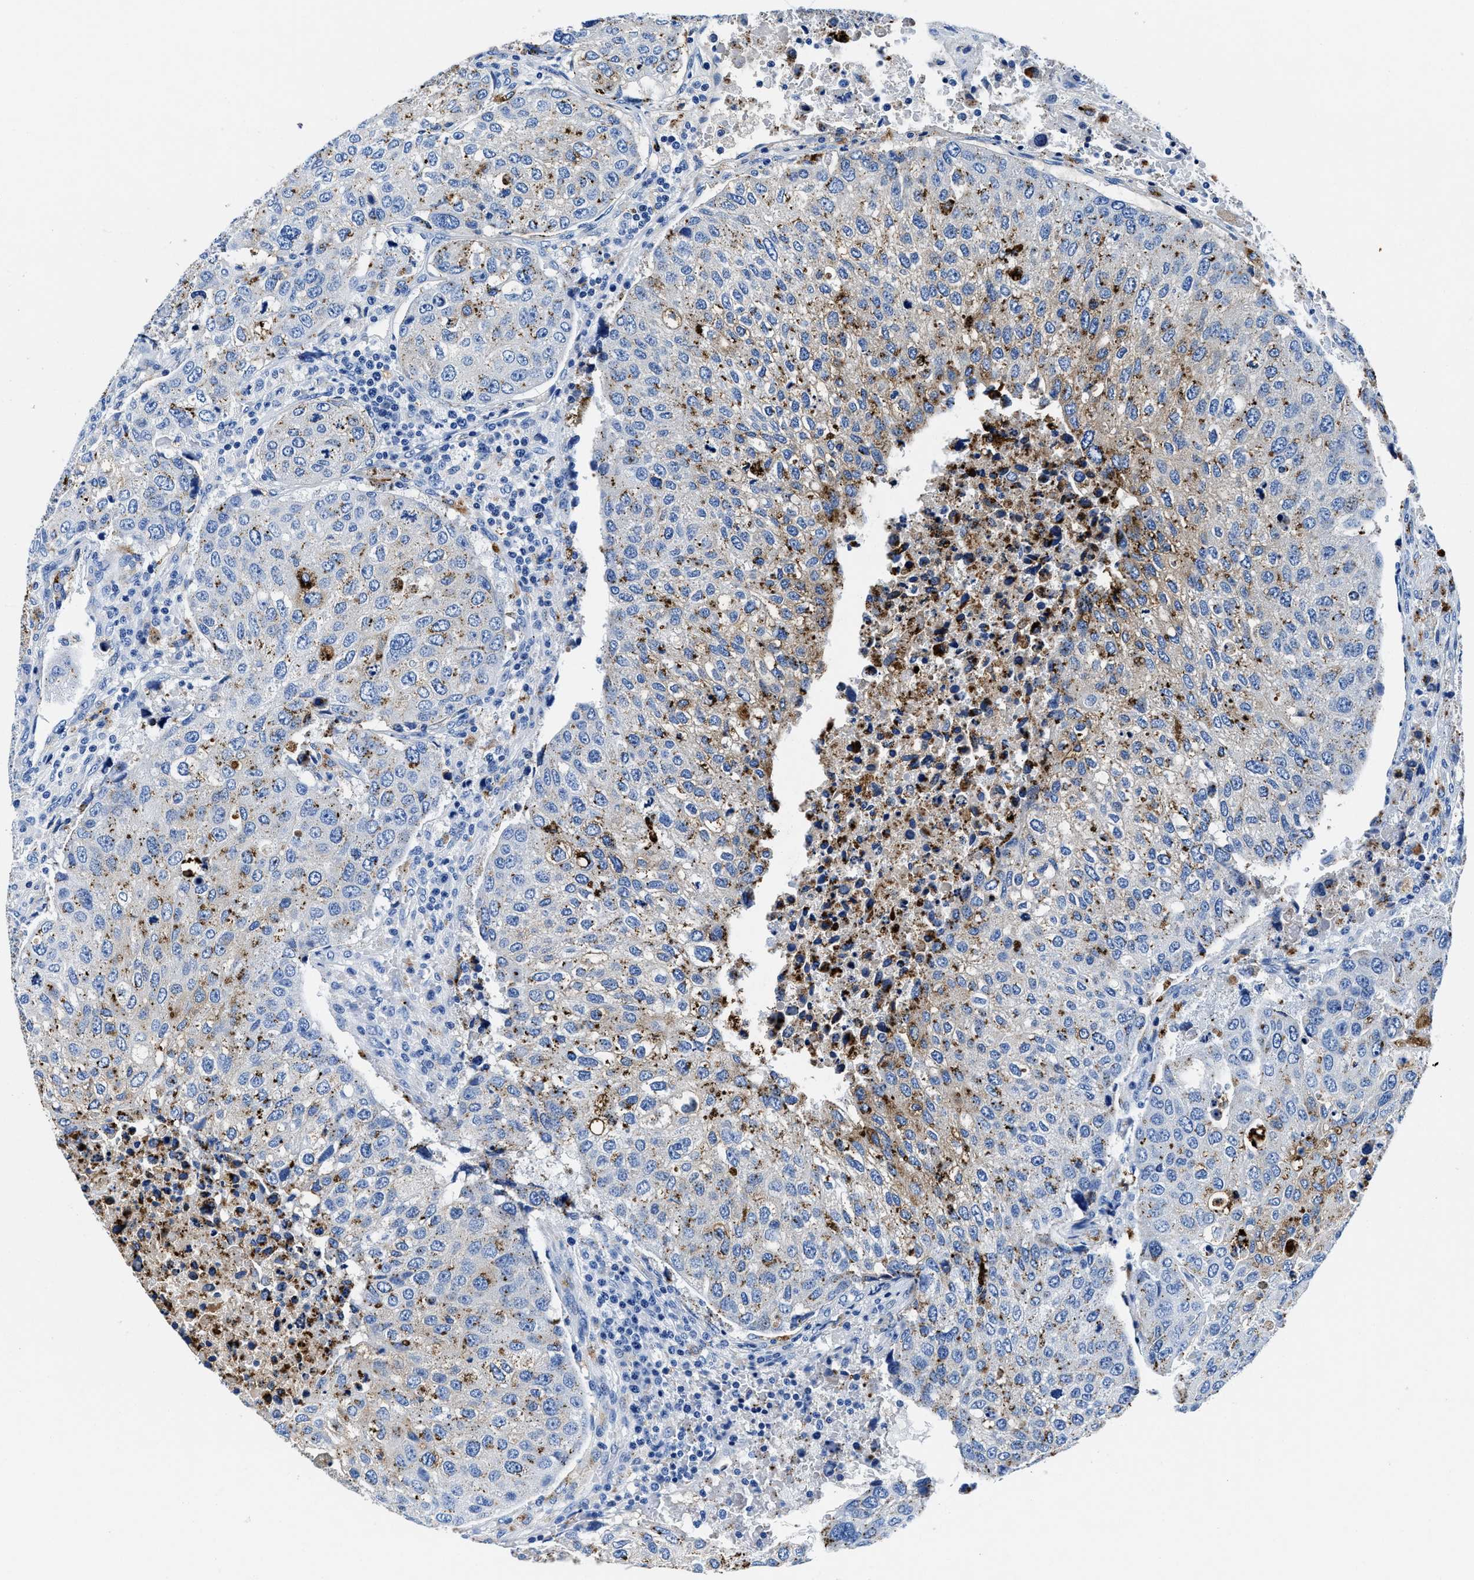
{"staining": {"intensity": "moderate", "quantity": "<25%", "location": "cytoplasmic/membranous"}, "tissue": "urothelial cancer", "cell_type": "Tumor cells", "image_type": "cancer", "snomed": [{"axis": "morphology", "description": "Urothelial carcinoma, High grade"}, {"axis": "topography", "description": "Lymph node"}, {"axis": "topography", "description": "Urinary bladder"}], "caption": "IHC of urothelial cancer exhibits low levels of moderate cytoplasmic/membranous positivity in about <25% of tumor cells.", "gene": "OR14K1", "patient": {"sex": "male", "age": 51}}